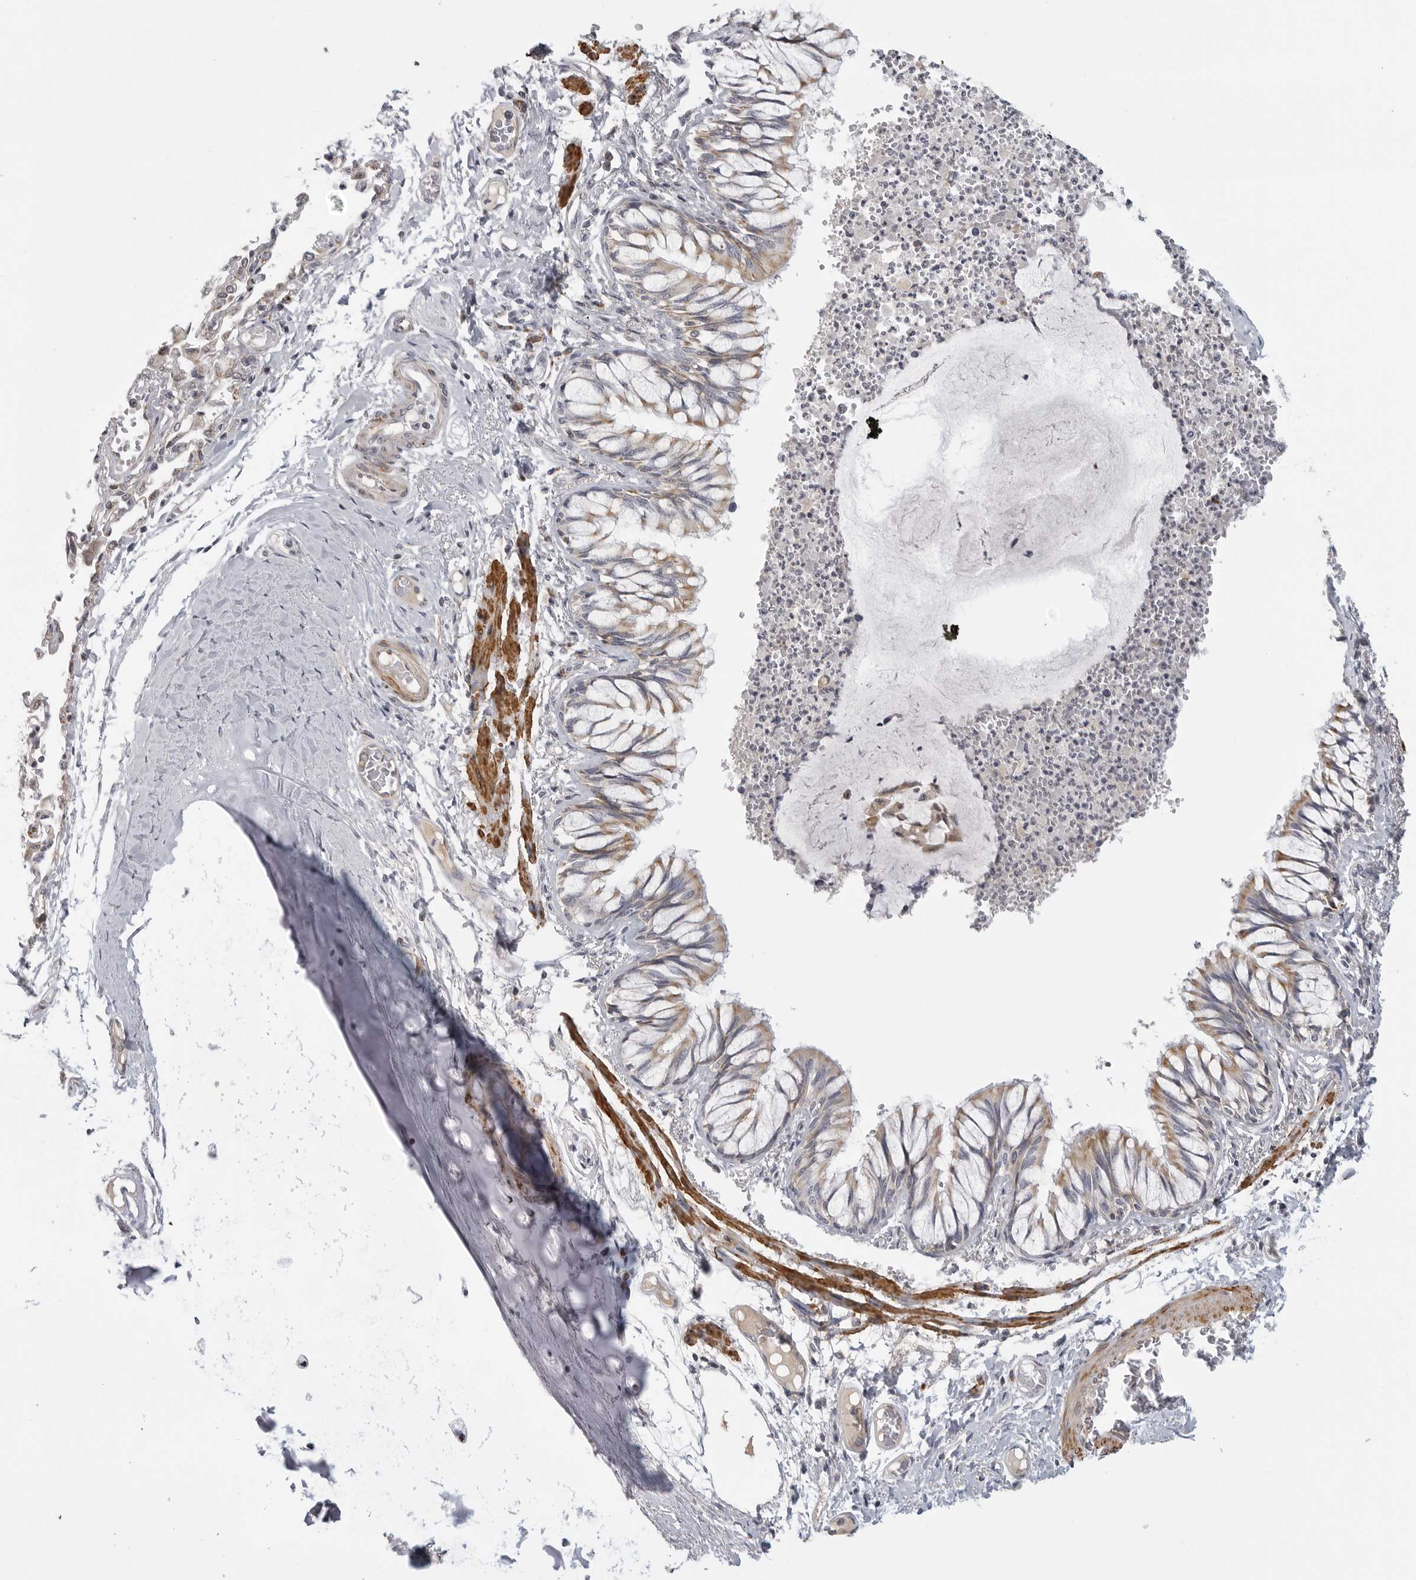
{"staining": {"intensity": "weak", "quantity": ">75%", "location": "cytoplasmic/membranous"}, "tissue": "bronchus", "cell_type": "Respiratory epithelial cells", "image_type": "normal", "snomed": [{"axis": "morphology", "description": "Normal tissue, NOS"}, {"axis": "topography", "description": "Cartilage tissue"}, {"axis": "topography", "description": "Bronchus"}, {"axis": "topography", "description": "Lung"}], "caption": "Immunohistochemical staining of unremarkable bronchus demonstrates >75% levels of weak cytoplasmic/membranous protein positivity in approximately >75% of respiratory epithelial cells.", "gene": "MAP7D1", "patient": {"sex": "female", "age": 49}}